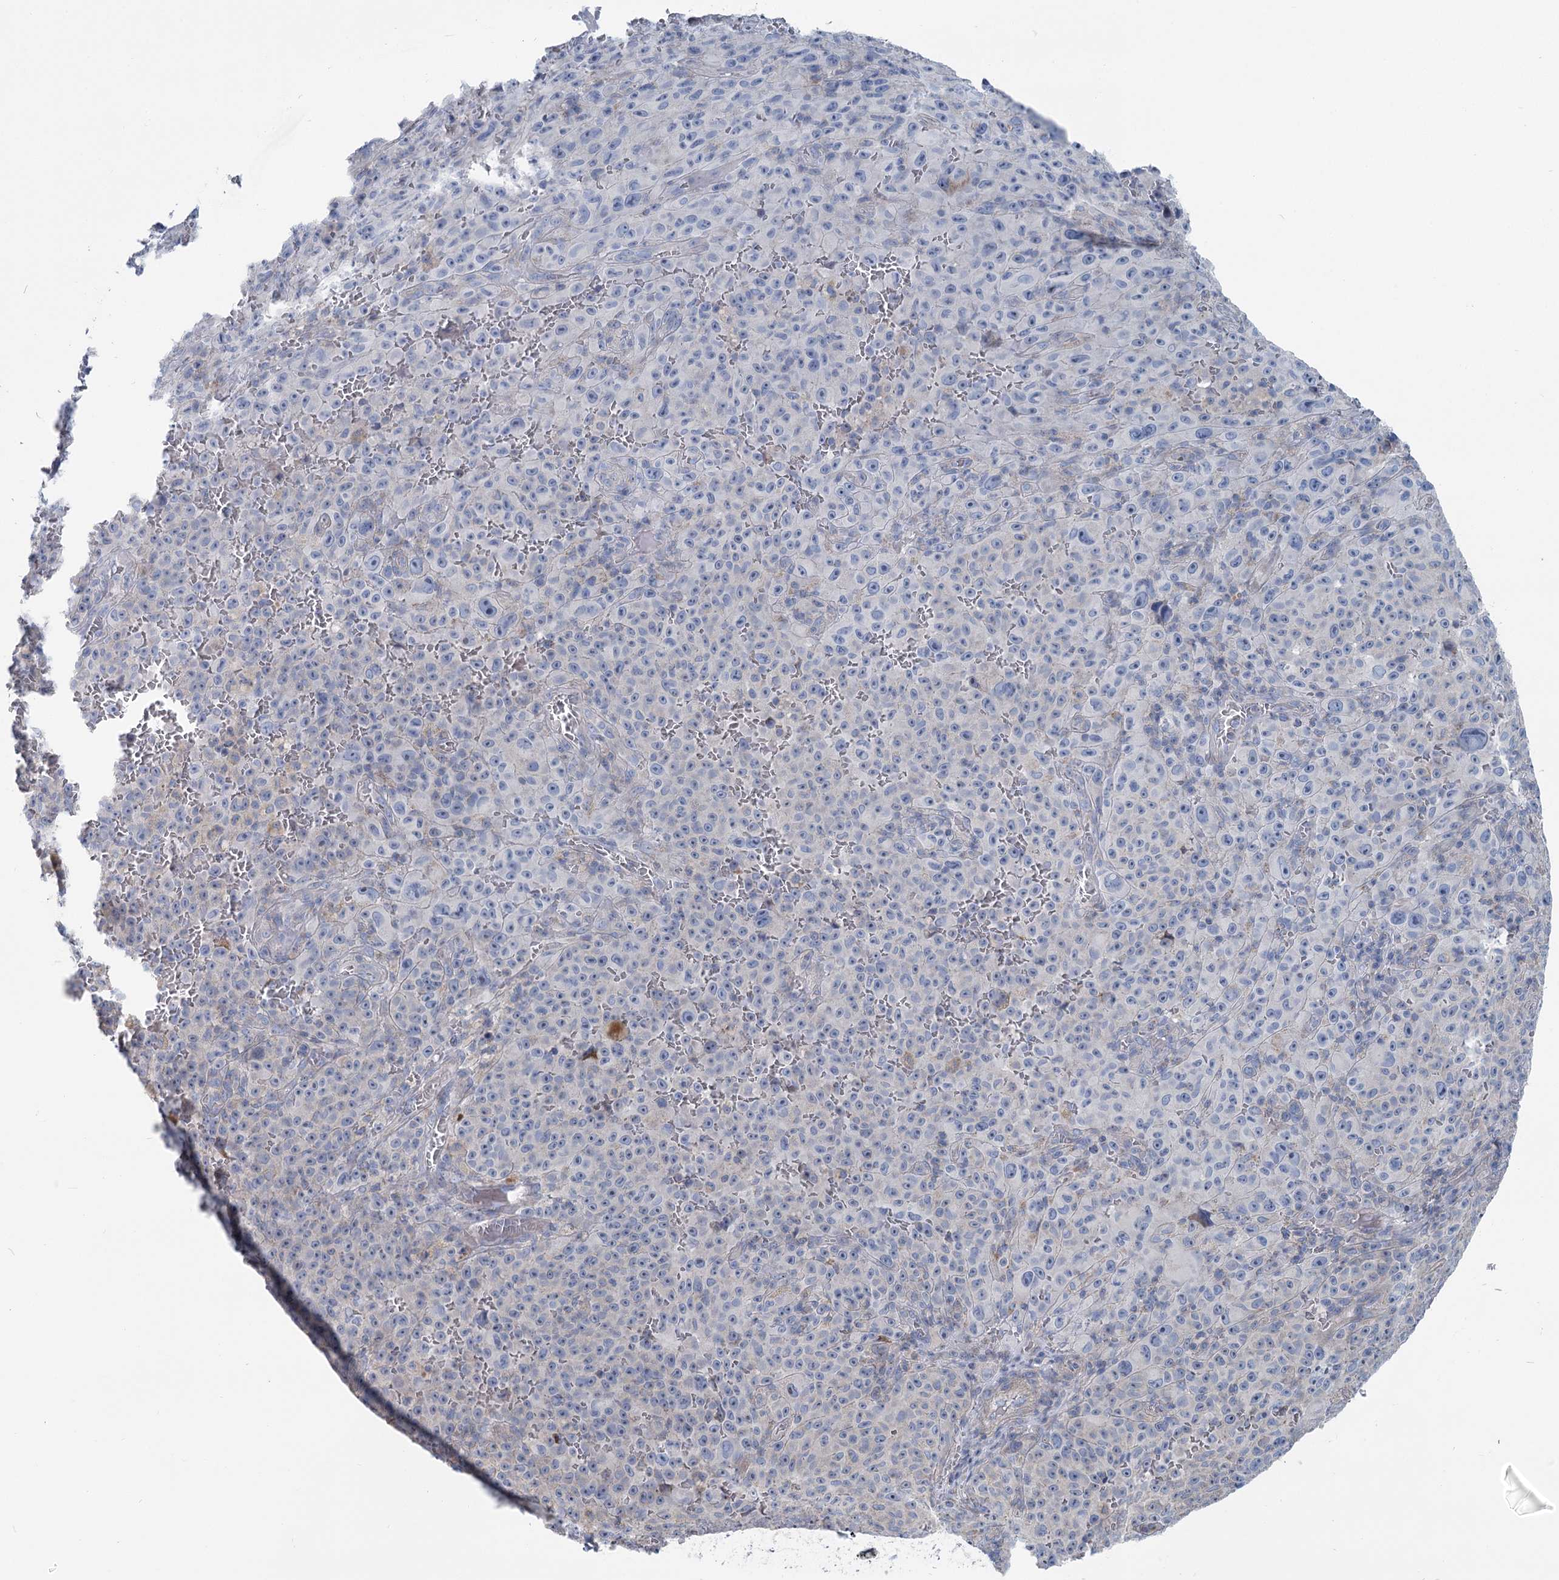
{"staining": {"intensity": "negative", "quantity": "none", "location": "none"}, "tissue": "melanoma", "cell_type": "Tumor cells", "image_type": "cancer", "snomed": [{"axis": "morphology", "description": "Malignant melanoma, NOS"}, {"axis": "topography", "description": "Skin"}], "caption": "Tumor cells show no significant protein positivity in malignant melanoma. Nuclei are stained in blue.", "gene": "MARK2", "patient": {"sex": "female", "age": 82}}